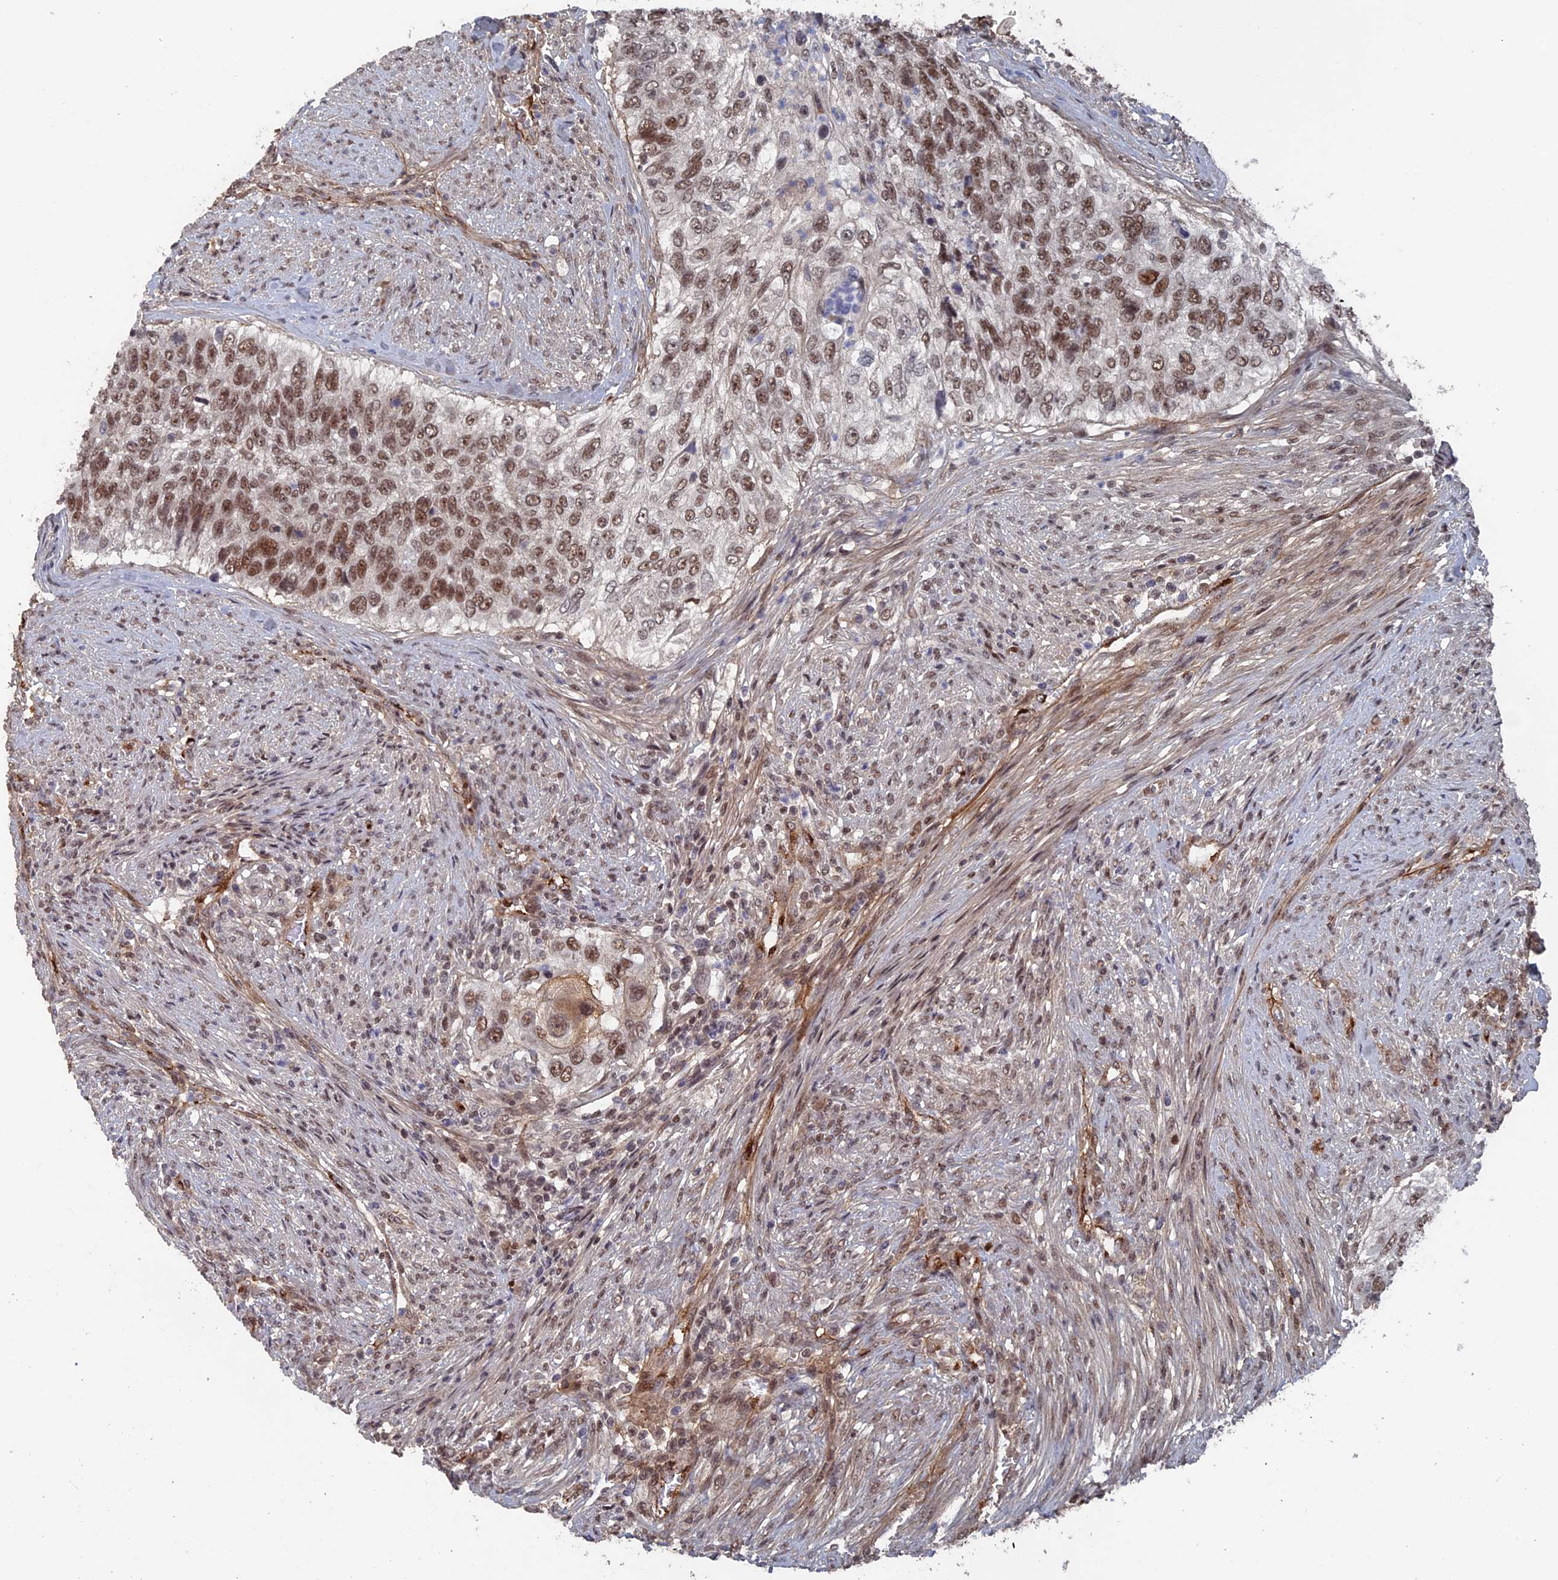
{"staining": {"intensity": "moderate", "quantity": ">75%", "location": "nuclear"}, "tissue": "urothelial cancer", "cell_type": "Tumor cells", "image_type": "cancer", "snomed": [{"axis": "morphology", "description": "Urothelial carcinoma, High grade"}, {"axis": "topography", "description": "Urinary bladder"}], "caption": "High-power microscopy captured an immunohistochemistry (IHC) histopathology image of urothelial cancer, revealing moderate nuclear expression in approximately >75% of tumor cells.", "gene": "SH3D21", "patient": {"sex": "female", "age": 60}}